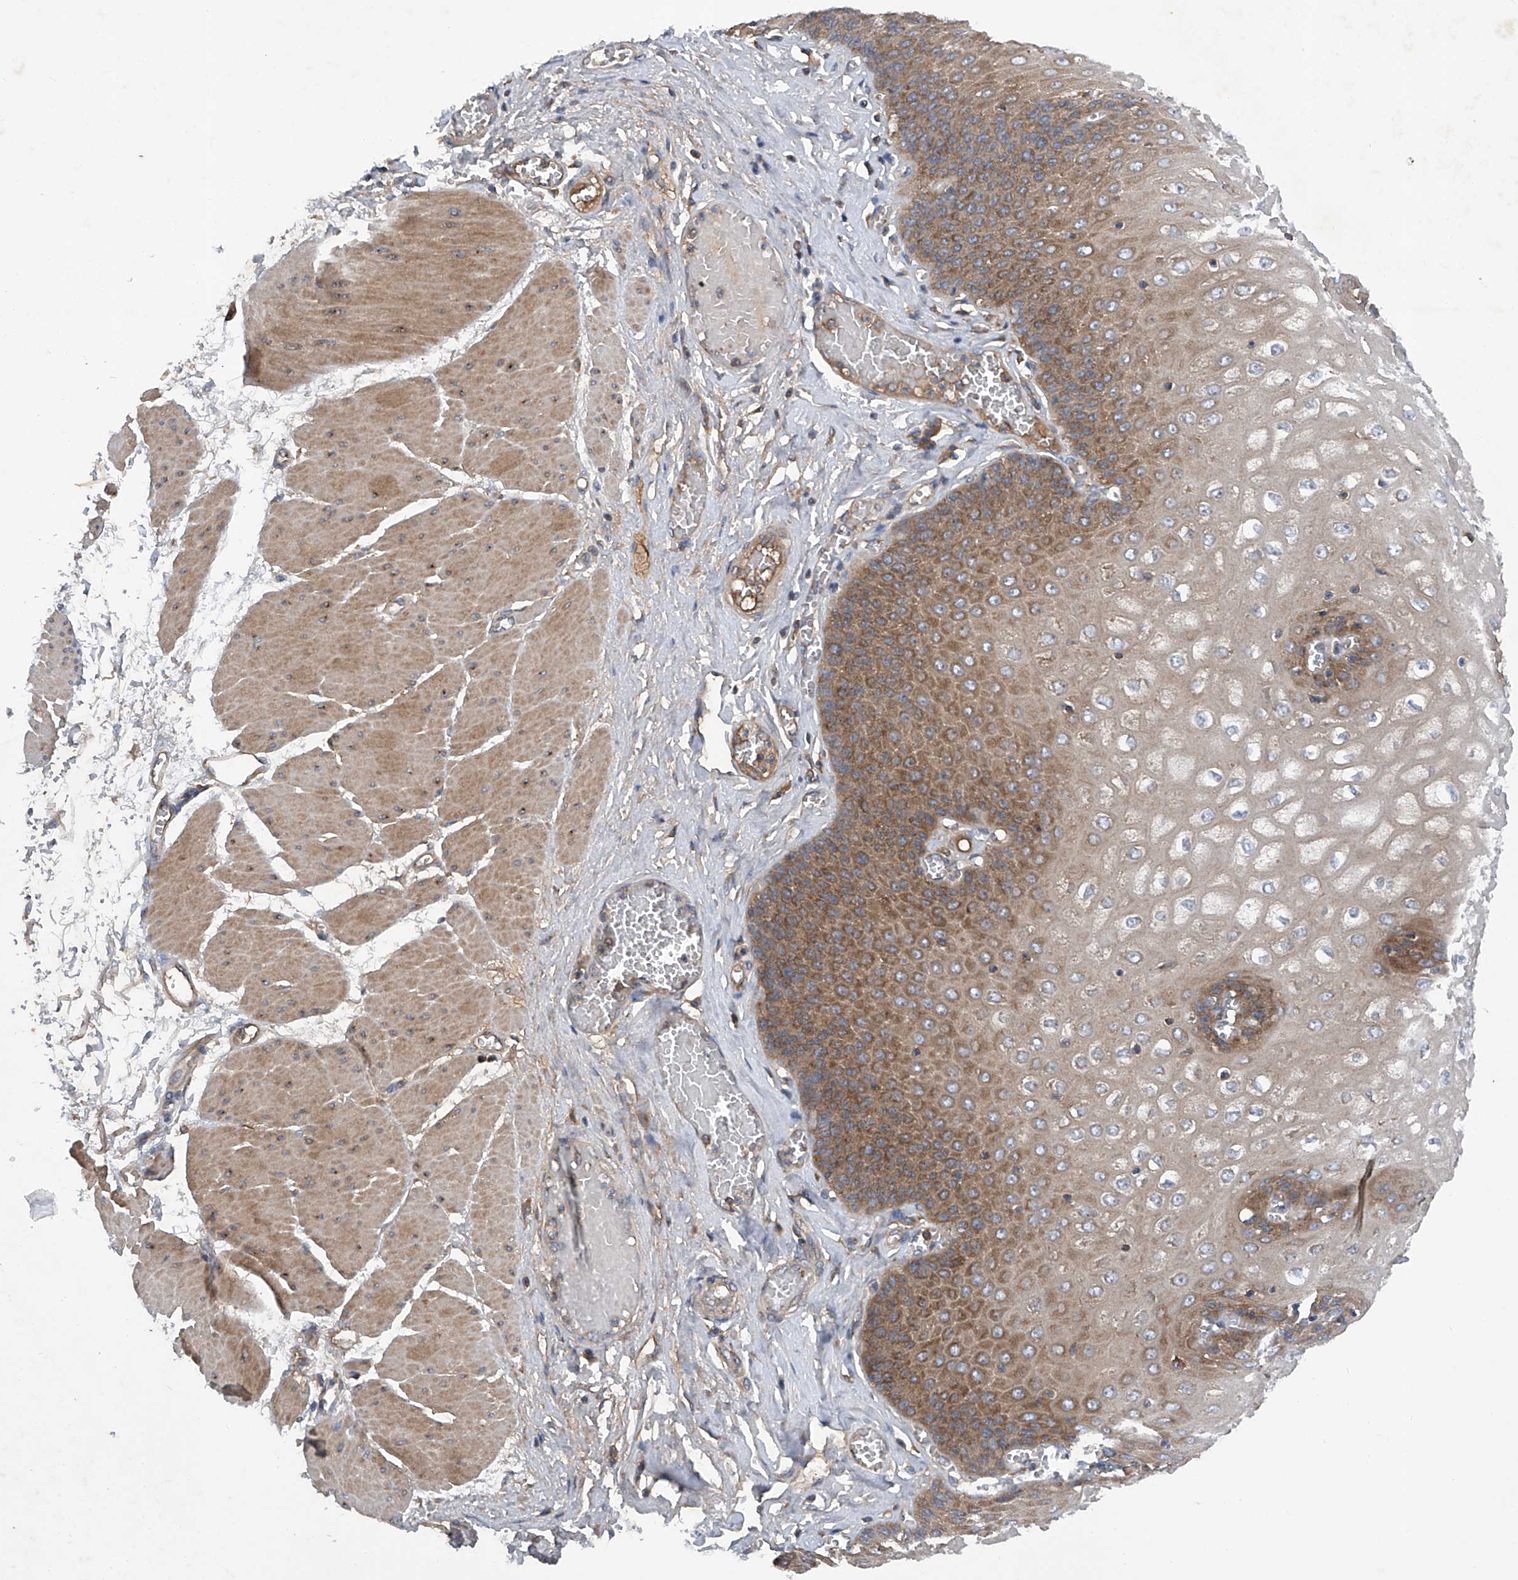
{"staining": {"intensity": "strong", "quantity": ">75%", "location": "cytoplasmic/membranous"}, "tissue": "esophagus", "cell_type": "Squamous epithelial cells", "image_type": "normal", "snomed": [{"axis": "morphology", "description": "Normal tissue, NOS"}, {"axis": "topography", "description": "Esophagus"}], "caption": "Brown immunohistochemical staining in unremarkable esophagus exhibits strong cytoplasmic/membranous positivity in approximately >75% of squamous epithelial cells. The staining is performed using DAB (3,3'-diaminobenzidine) brown chromogen to label protein expression. The nuclei are counter-stained blue using hematoxylin.", "gene": "ASCC3", "patient": {"sex": "male", "age": 60}}